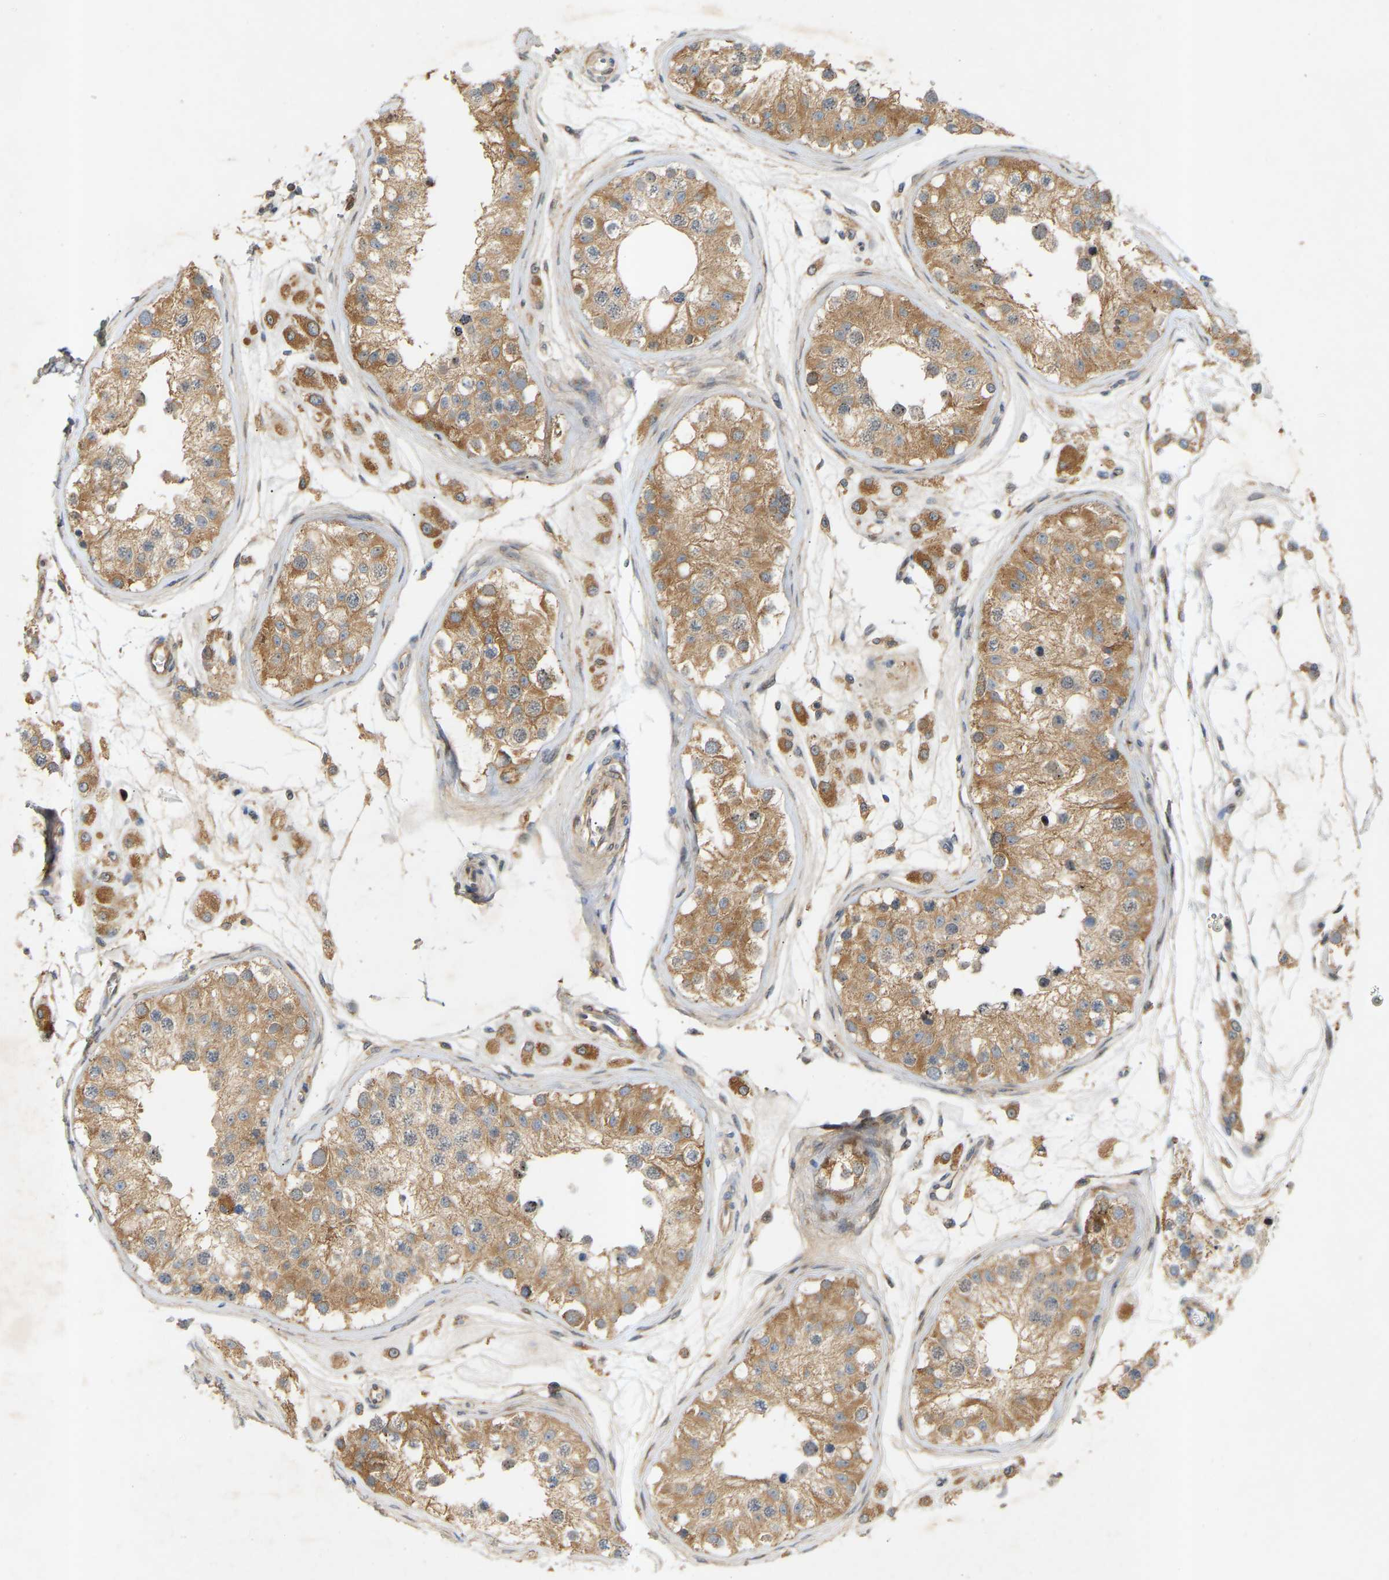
{"staining": {"intensity": "moderate", "quantity": ">75%", "location": "cytoplasmic/membranous"}, "tissue": "testis", "cell_type": "Cells in seminiferous ducts", "image_type": "normal", "snomed": [{"axis": "morphology", "description": "Normal tissue, NOS"}, {"axis": "morphology", "description": "Adenocarcinoma, metastatic, NOS"}, {"axis": "topography", "description": "Testis"}], "caption": "Protein expression analysis of benign human testis reveals moderate cytoplasmic/membranous staining in about >75% of cells in seminiferous ducts. The staining was performed using DAB, with brown indicating positive protein expression. Nuclei are stained blue with hematoxylin.", "gene": "ATP5MF", "patient": {"sex": "male", "age": 26}}